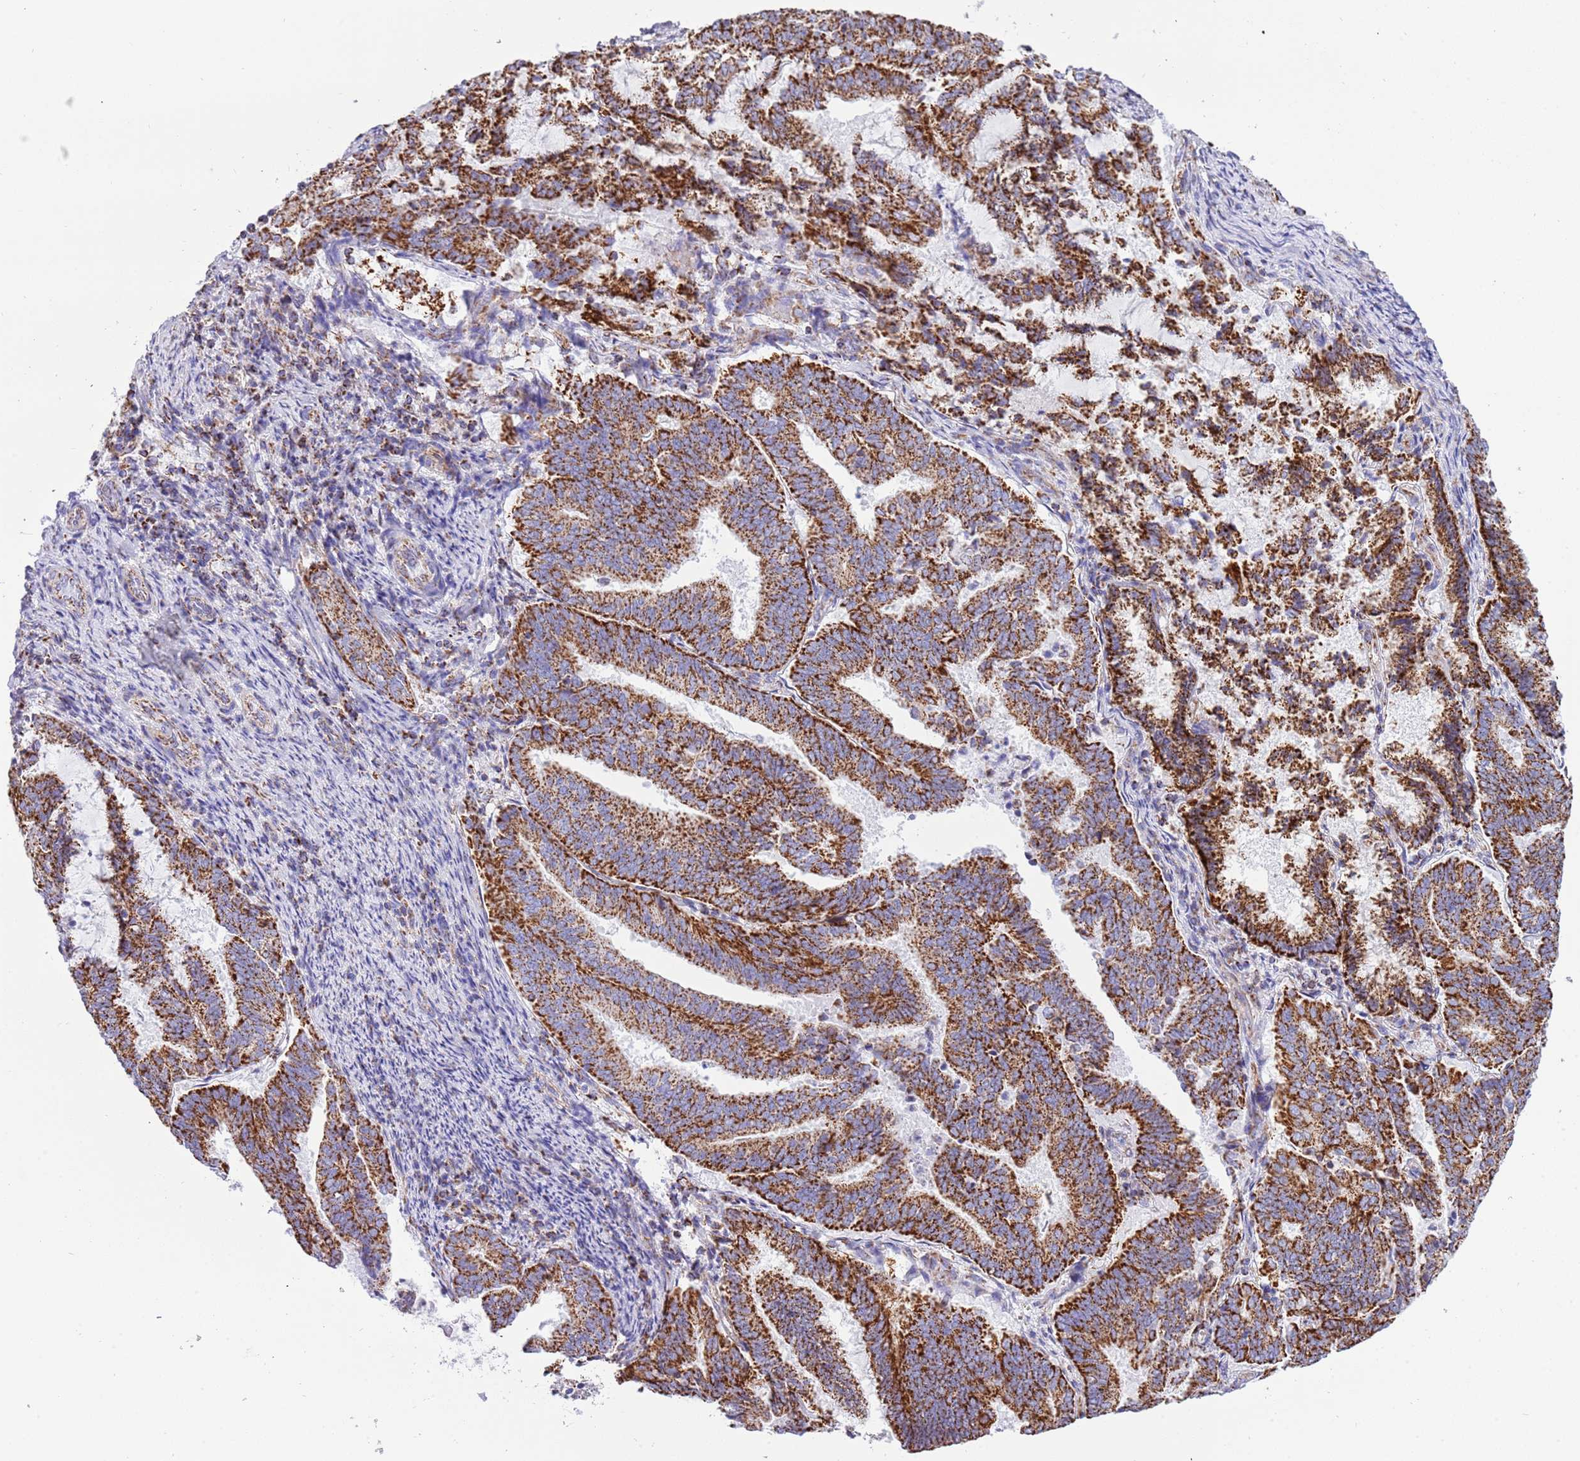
{"staining": {"intensity": "strong", "quantity": ">75%", "location": "cytoplasmic/membranous"}, "tissue": "endometrial cancer", "cell_type": "Tumor cells", "image_type": "cancer", "snomed": [{"axis": "morphology", "description": "Adenocarcinoma, NOS"}, {"axis": "topography", "description": "Endometrium"}], "caption": "Tumor cells show strong cytoplasmic/membranous positivity in approximately >75% of cells in endometrial cancer (adenocarcinoma).", "gene": "SUCLG2", "patient": {"sex": "female", "age": 80}}